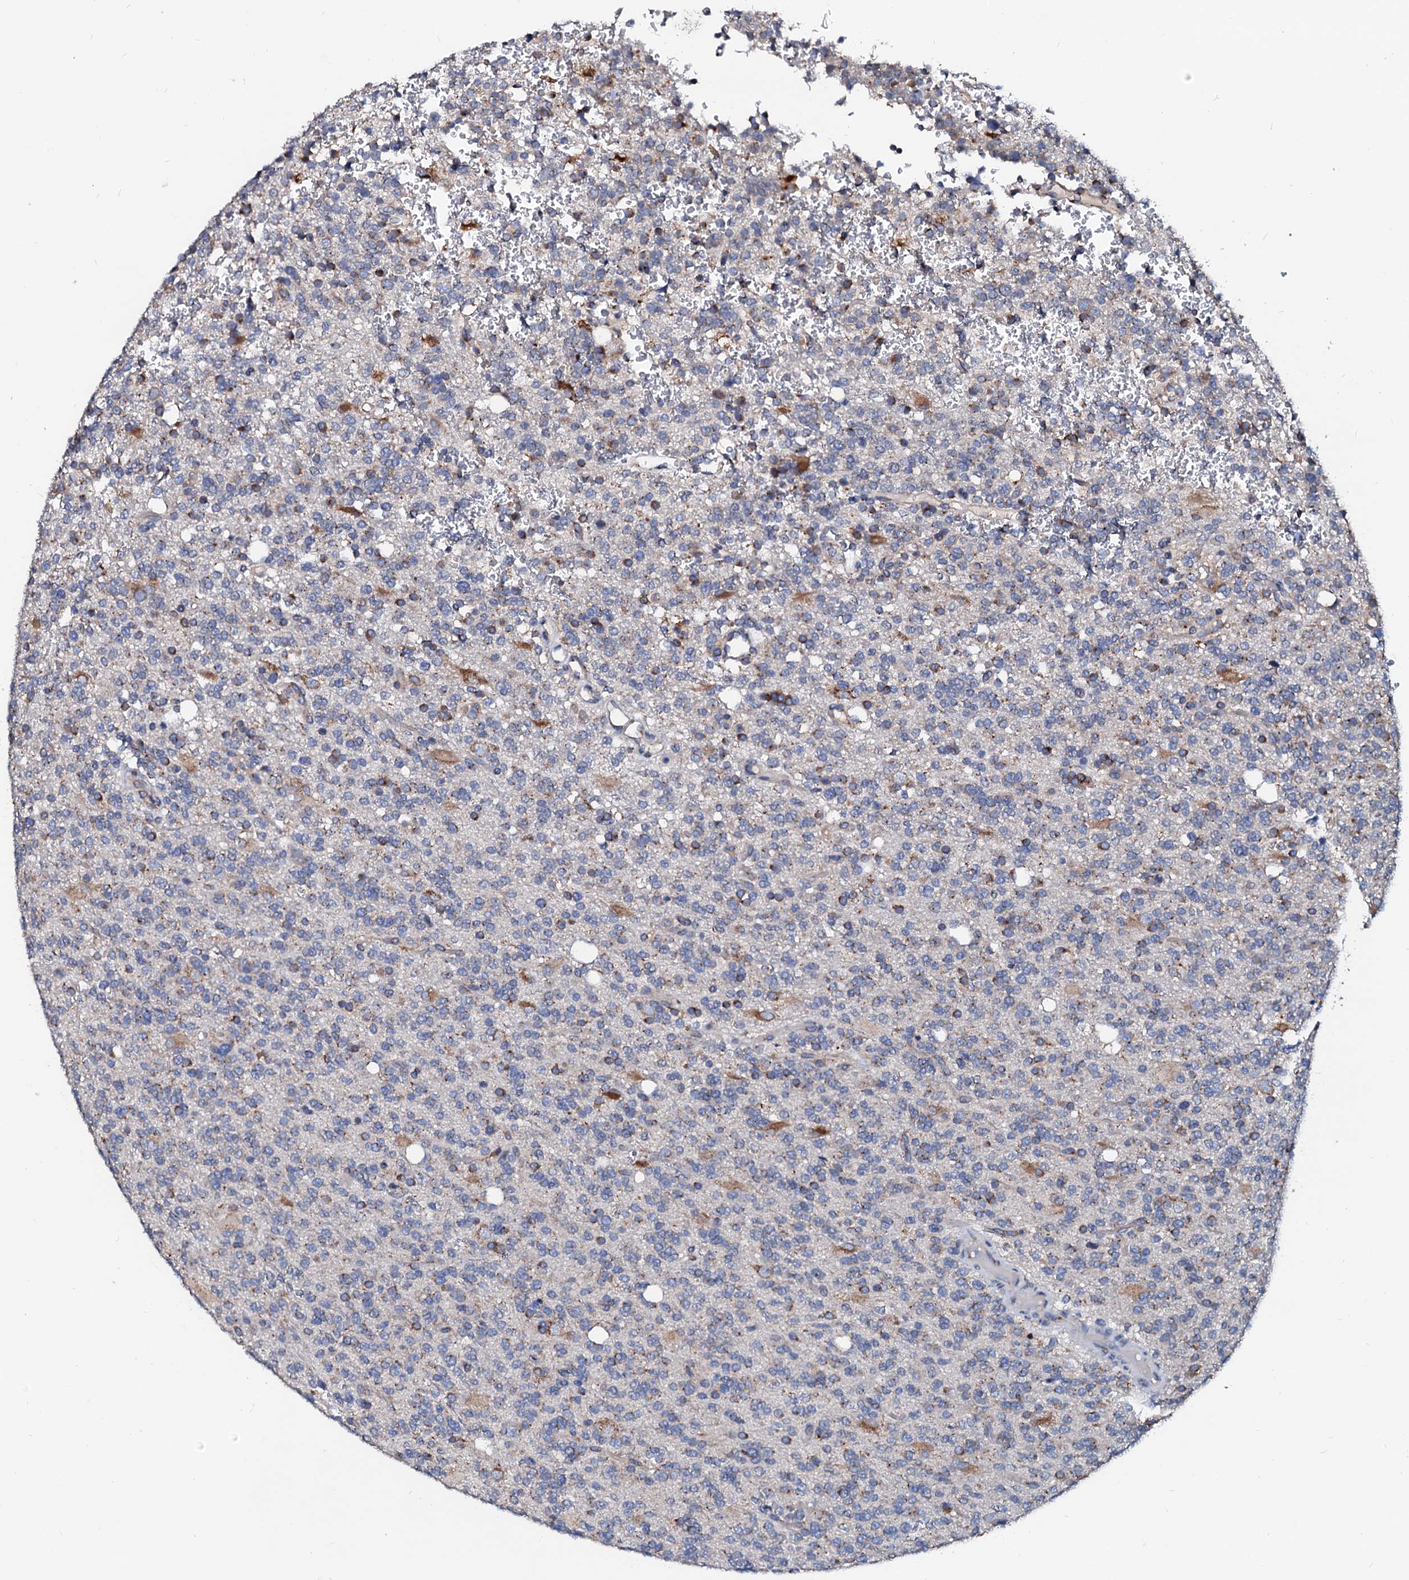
{"staining": {"intensity": "moderate", "quantity": "<25%", "location": "cytoplasmic/membranous"}, "tissue": "glioma", "cell_type": "Tumor cells", "image_type": "cancer", "snomed": [{"axis": "morphology", "description": "Glioma, malignant, High grade"}, {"axis": "topography", "description": "Brain"}], "caption": "Moderate cytoplasmic/membranous protein staining is identified in about <25% of tumor cells in glioma.", "gene": "LMAN1", "patient": {"sex": "female", "age": 62}}